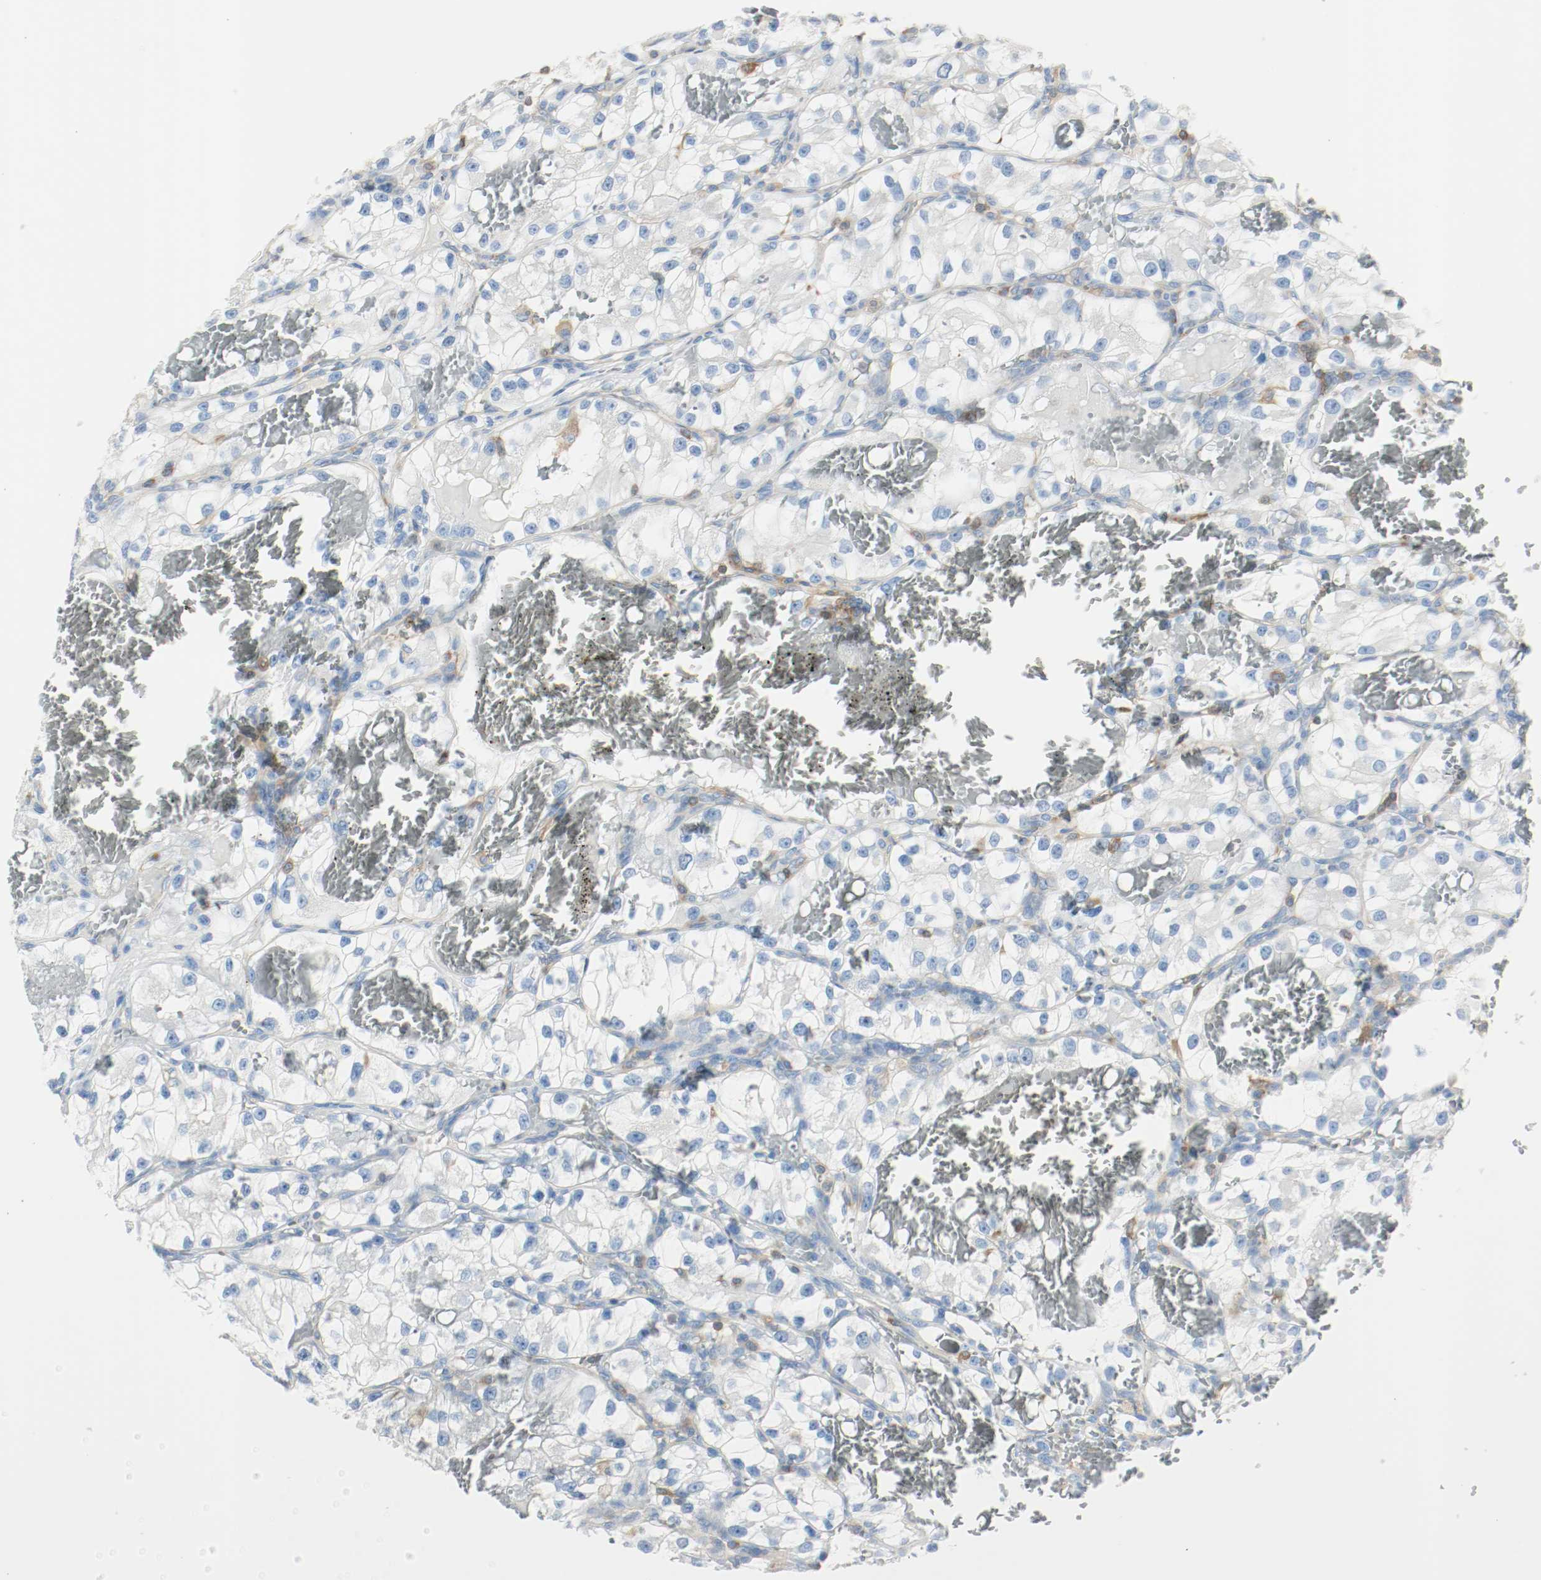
{"staining": {"intensity": "negative", "quantity": "none", "location": "none"}, "tissue": "renal cancer", "cell_type": "Tumor cells", "image_type": "cancer", "snomed": [{"axis": "morphology", "description": "Adenocarcinoma, NOS"}, {"axis": "topography", "description": "Kidney"}], "caption": "This is an IHC micrograph of adenocarcinoma (renal). There is no expression in tumor cells.", "gene": "ARPC1B", "patient": {"sex": "female", "age": 57}}